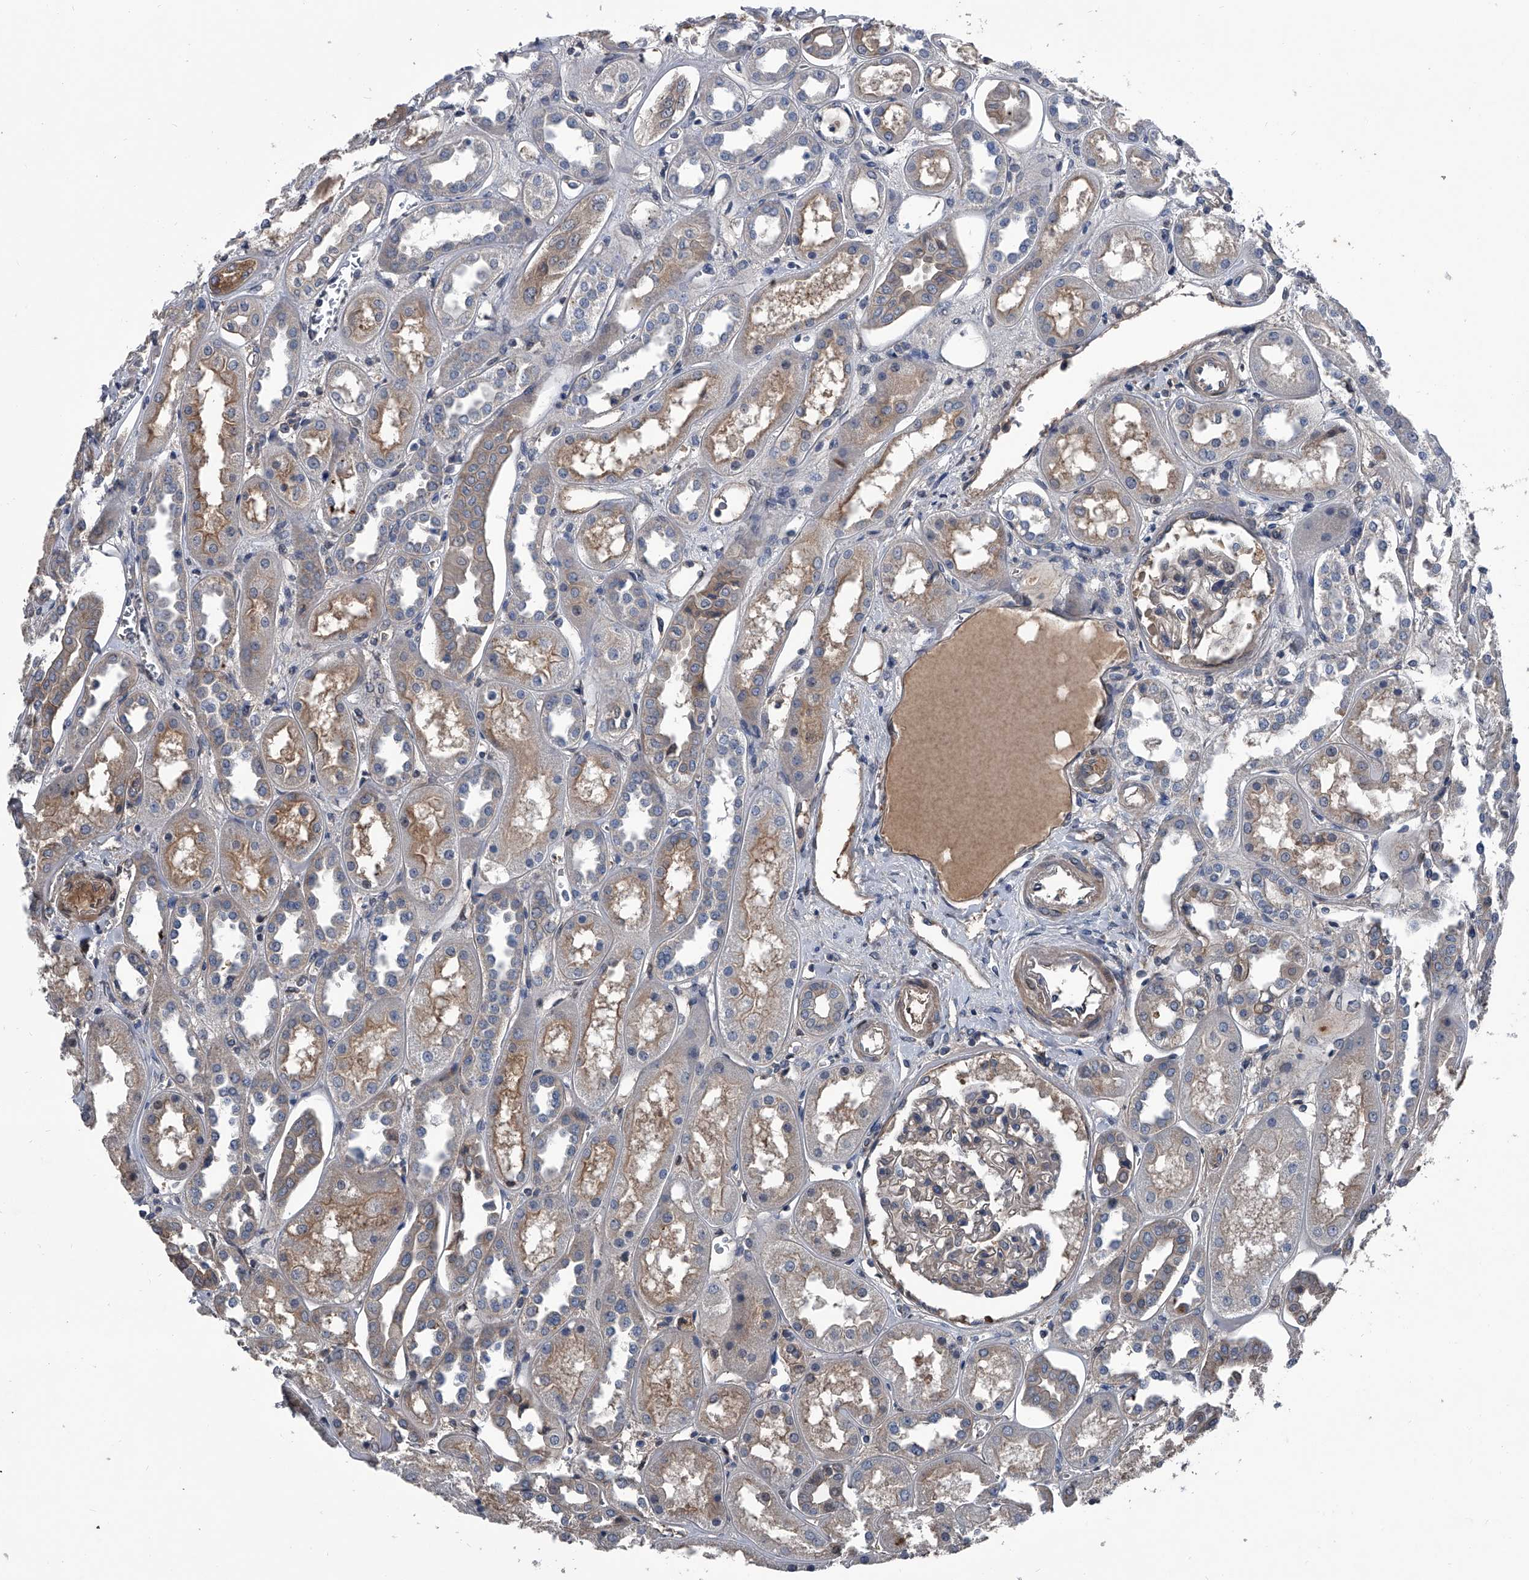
{"staining": {"intensity": "weak", "quantity": "<25%", "location": "cytoplasmic/membranous"}, "tissue": "kidney", "cell_type": "Cells in glomeruli", "image_type": "normal", "snomed": [{"axis": "morphology", "description": "Normal tissue, NOS"}, {"axis": "topography", "description": "Kidney"}], "caption": "DAB immunohistochemical staining of unremarkable kidney exhibits no significant staining in cells in glomeruli. (Stains: DAB (3,3'-diaminobenzidine) immunohistochemistry (IHC) with hematoxylin counter stain, Microscopy: brightfield microscopy at high magnification).", "gene": "KIF13A", "patient": {"sex": "male", "age": 70}}